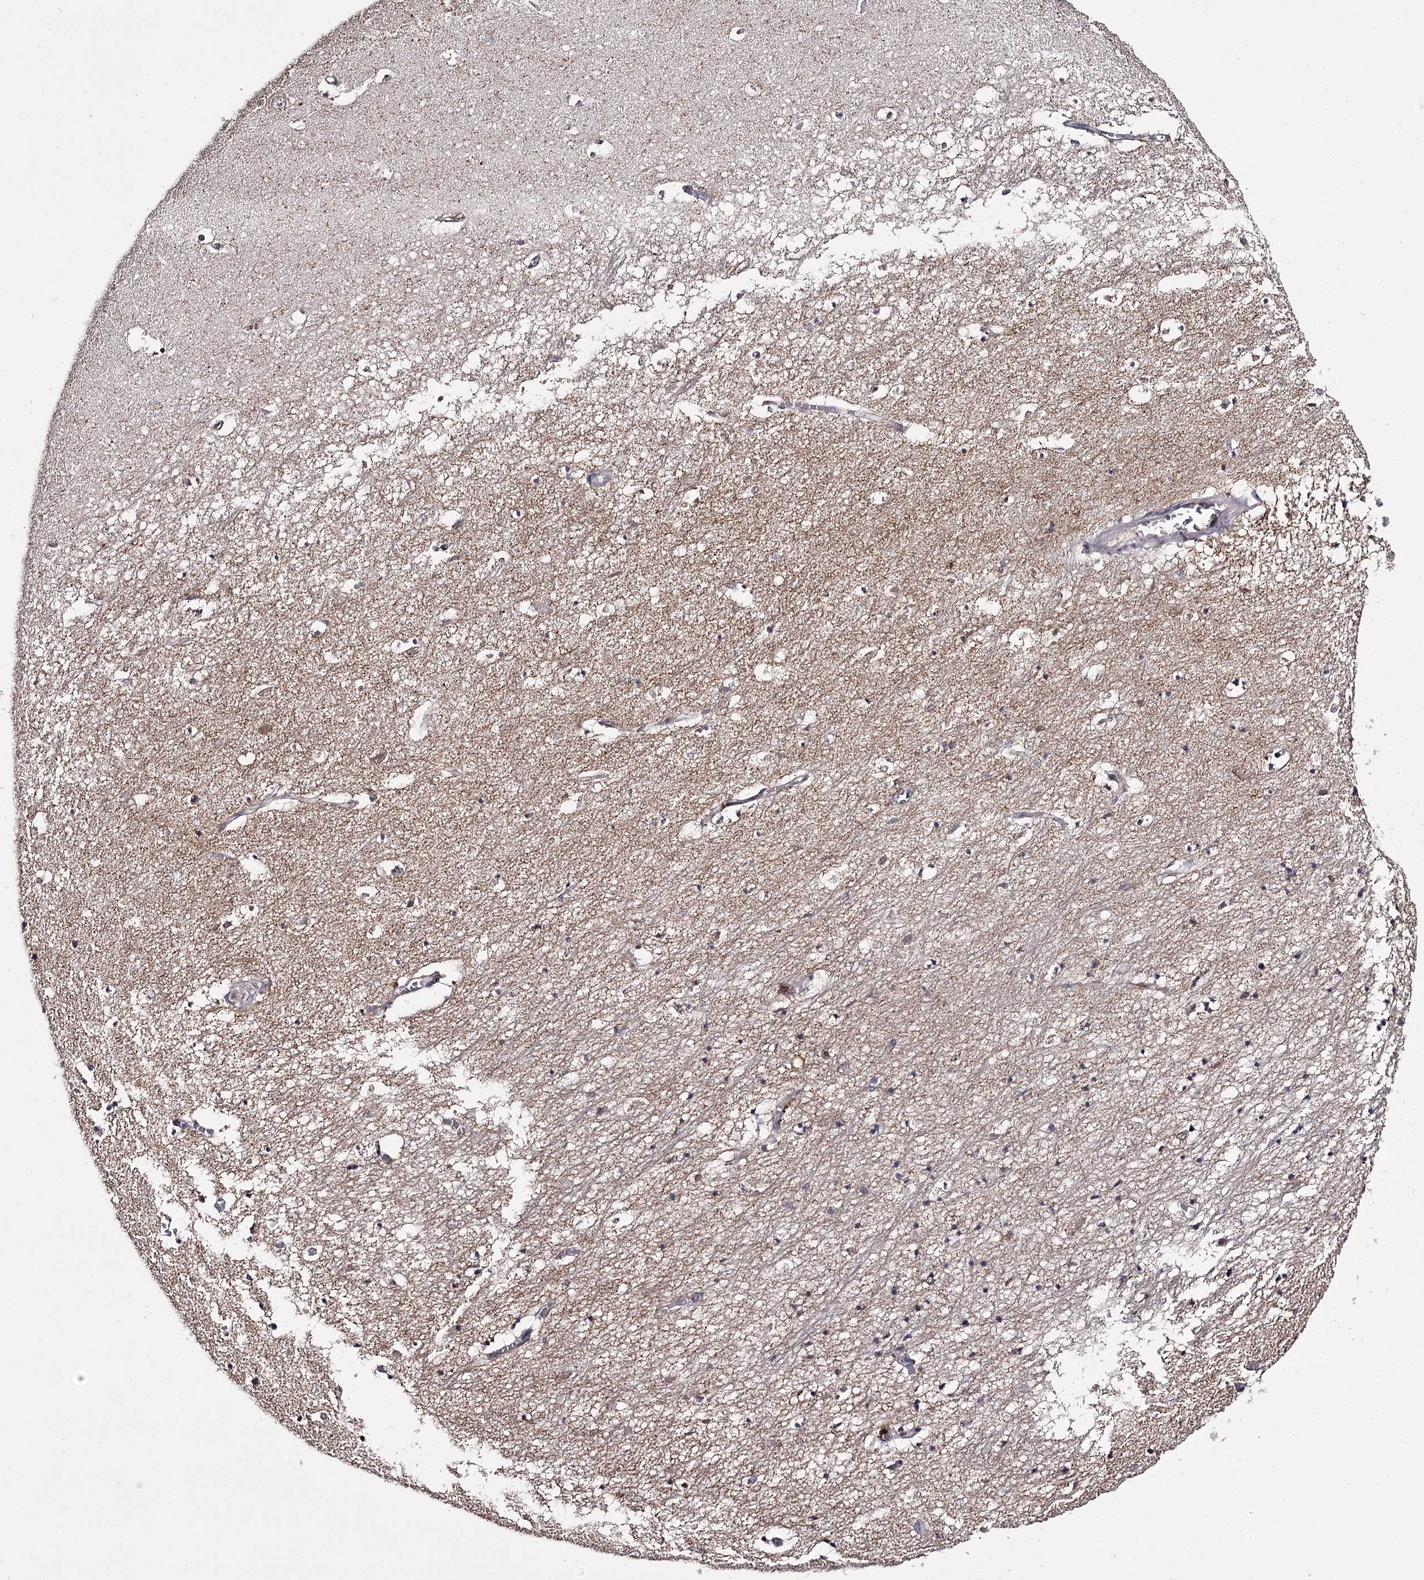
{"staining": {"intensity": "negative", "quantity": "none", "location": "none"}, "tissue": "hippocampus", "cell_type": "Glial cells", "image_type": "normal", "snomed": [{"axis": "morphology", "description": "Normal tissue, NOS"}, {"axis": "topography", "description": "Hippocampus"}], "caption": "Glial cells are negative for protein expression in normal human hippocampus. Nuclei are stained in blue.", "gene": "SLC32A1", "patient": {"sex": "female", "age": 64}}